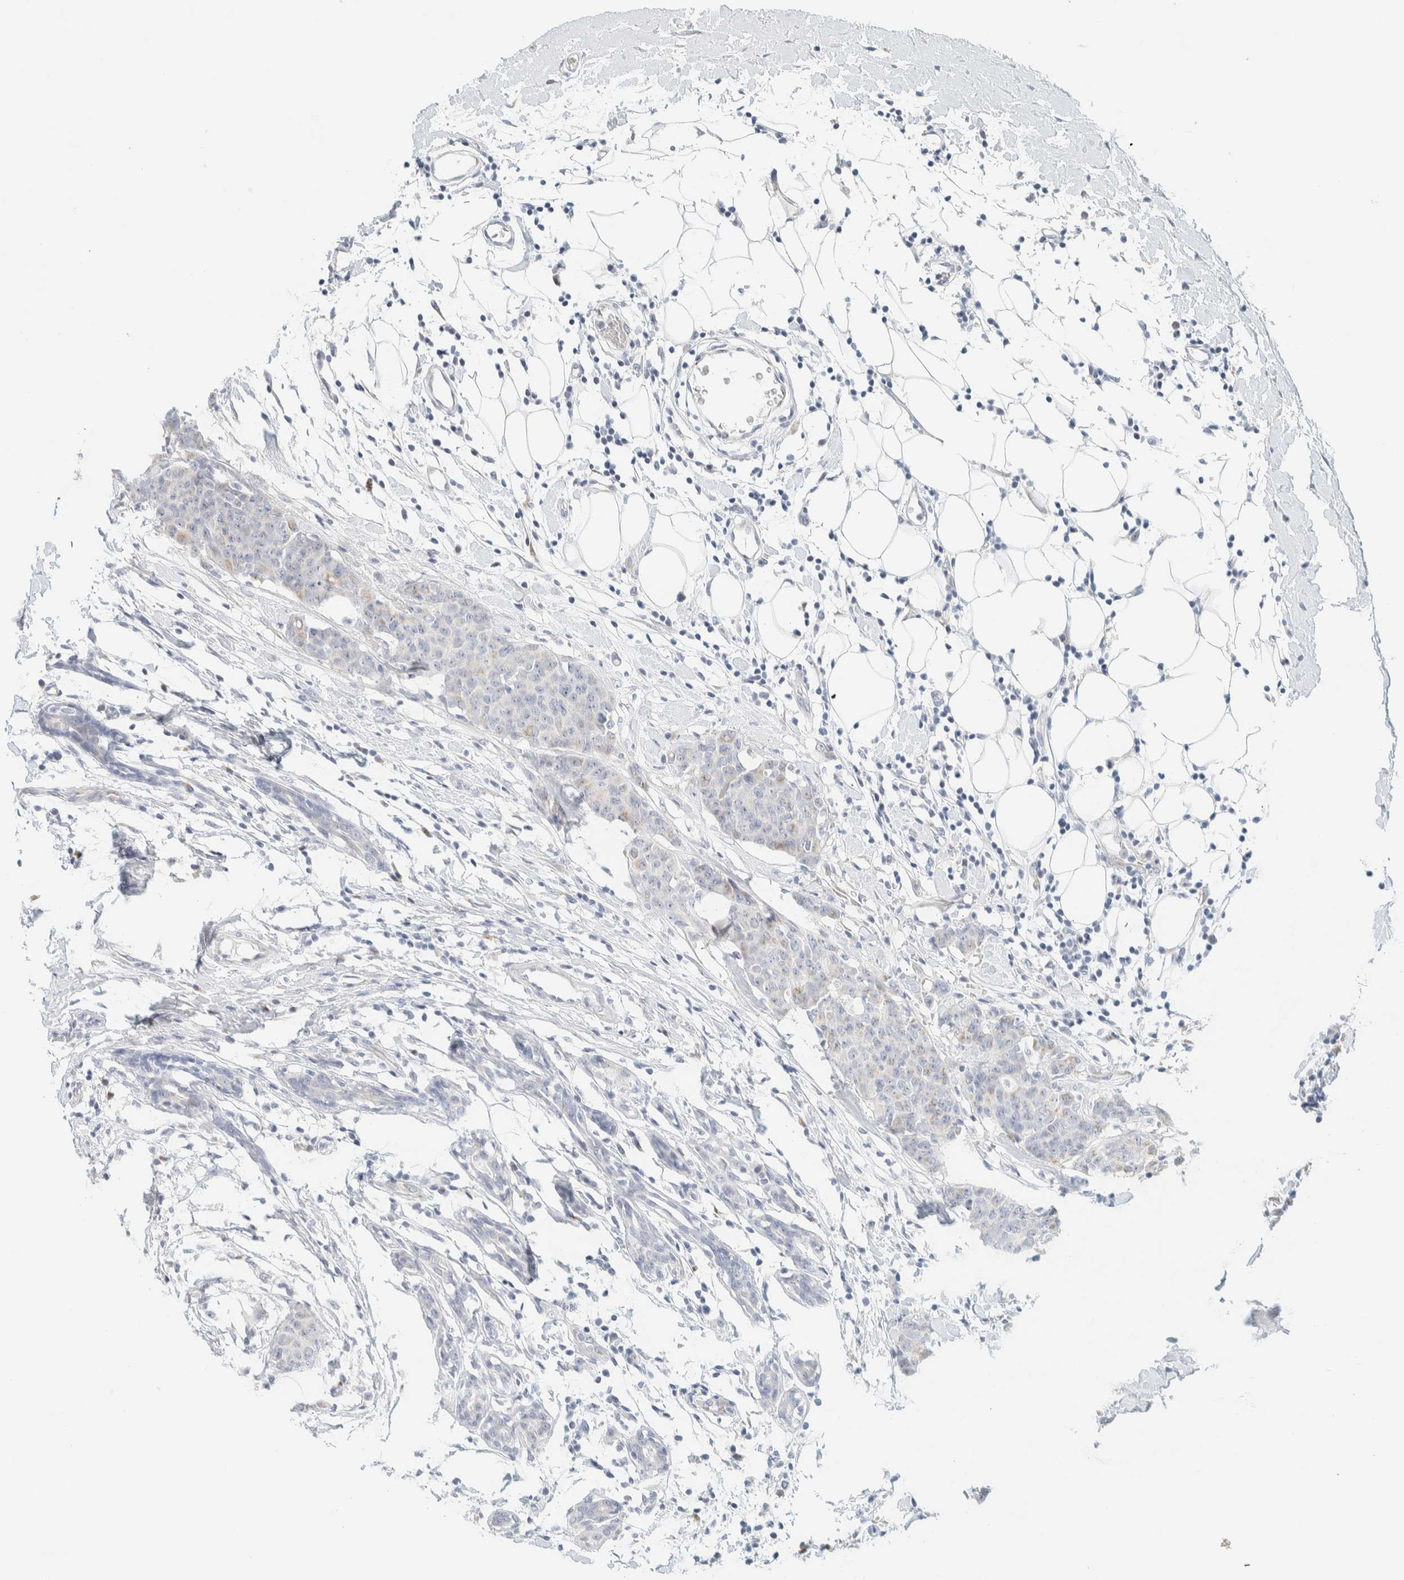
{"staining": {"intensity": "weak", "quantity": "<25%", "location": "cytoplasmic/membranous"}, "tissue": "breast cancer", "cell_type": "Tumor cells", "image_type": "cancer", "snomed": [{"axis": "morphology", "description": "Normal tissue, NOS"}, {"axis": "morphology", "description": "Duct carcinoma"}, {"axis": "topography", "description": "Breast"}], "caption": "Tumor cells show no significant protein expression in breast invasive ductal carcinoma. The staining is performed using DAB brown chromogen with nuclei counter-stained in using hematoxylin.", "gene": "SPNS3", "patient": {"sex": "female", "age": 40}}